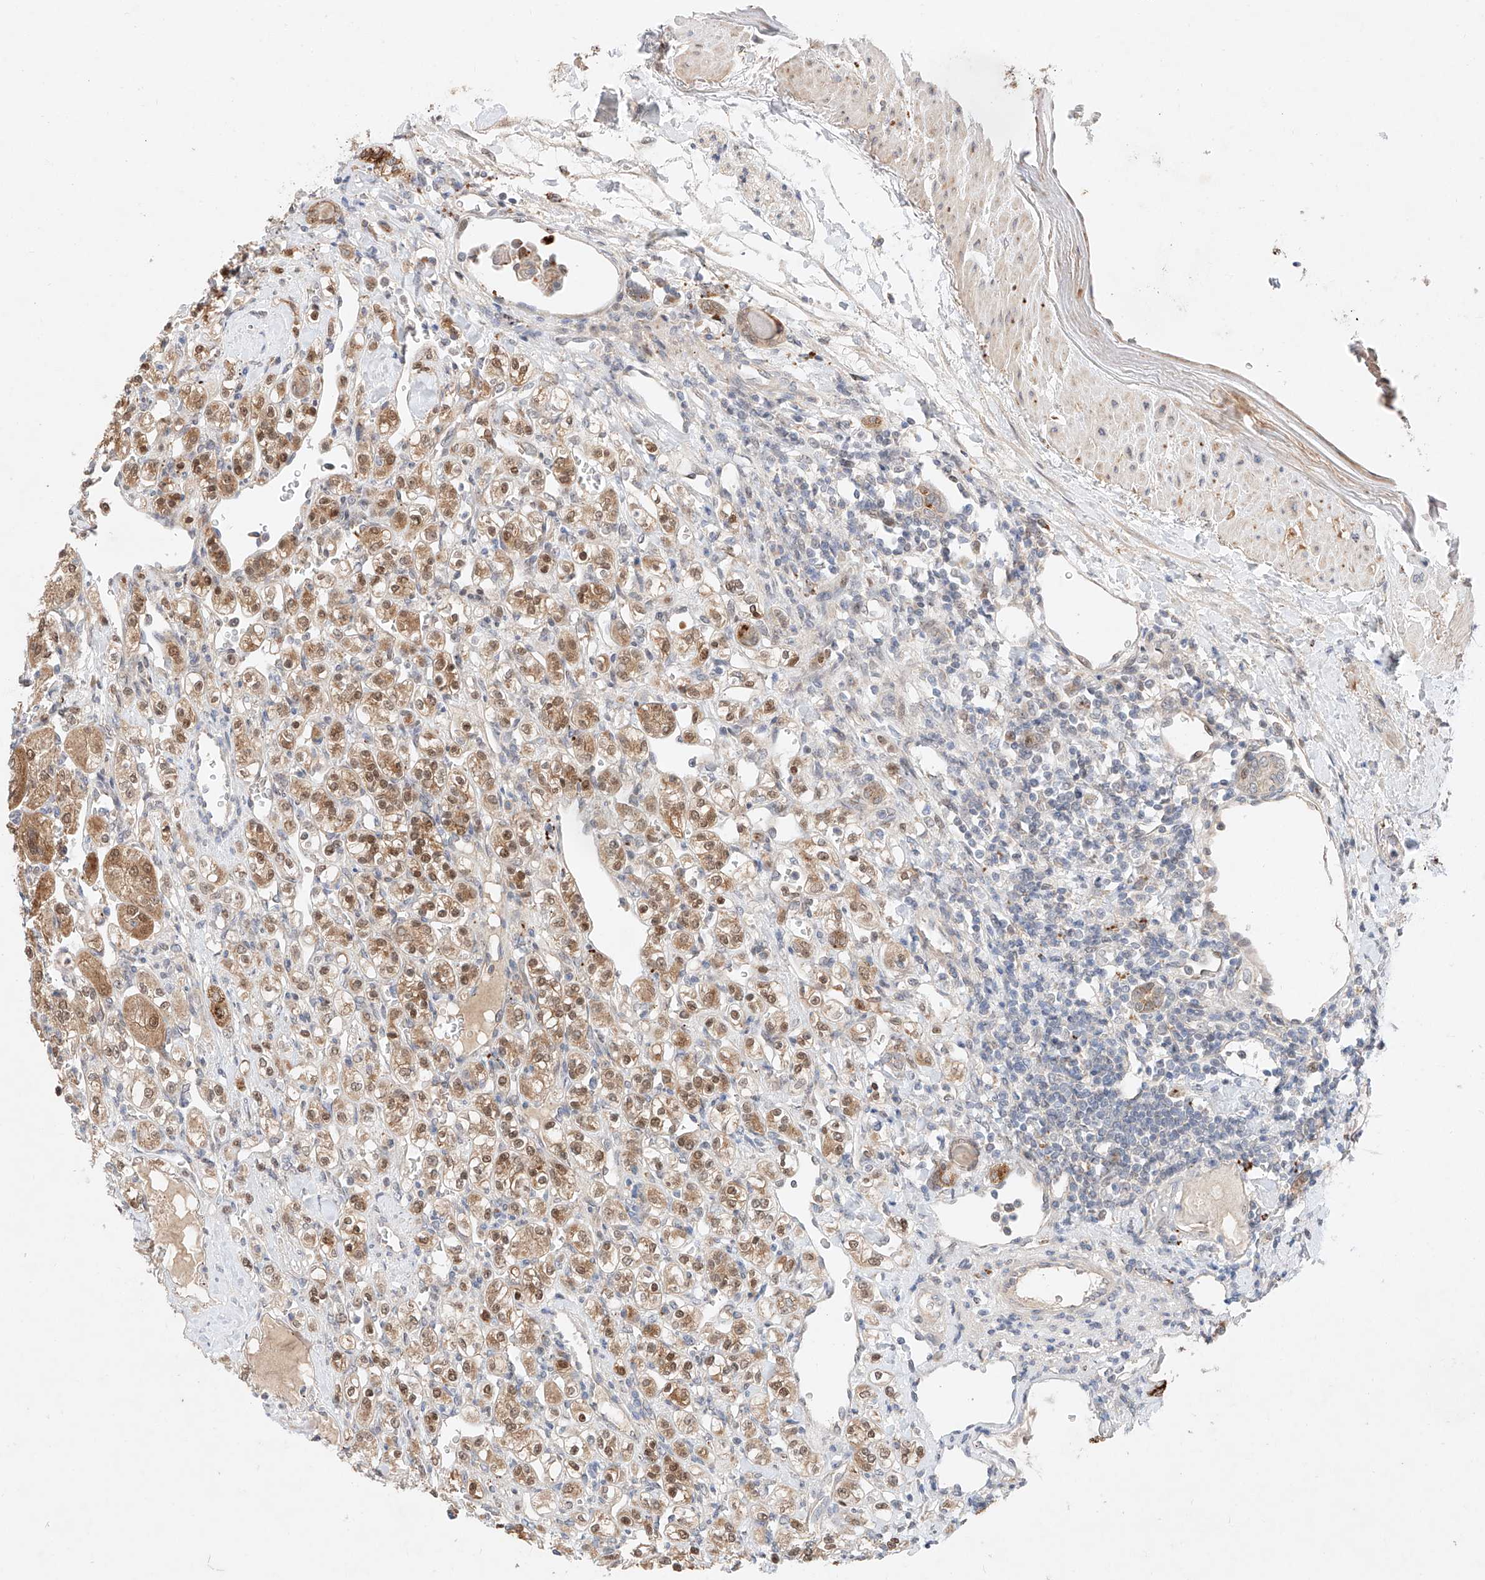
{"staining": {"intensity": "moderate", "quantity": ">75%", "location": "cytoplasmic/membranous,nuclear"}, "tissue": "renal cancer", "cell_type": "Tumor cells", "image_type": "cancer", "snomed": [{"axis": "morphology", "description": "Adenocarcinoma, NOS"}, {"axis": "topography", "description": "Kidney"}], "caption": "IHC micrograph of neoplastic tissue: human adenocarcinoma (renal) stained using immunohistochemistry (IHC) demonstrates medium levels of moderate protein expression localized specifically in the cytoplasmic/membranous and nuclear of tumor cells, appearing as a cytoplasmic/membranous and nuclear brown color.", "gene": "GCNT1", "patient": {"sex": "male", "age": 77}}